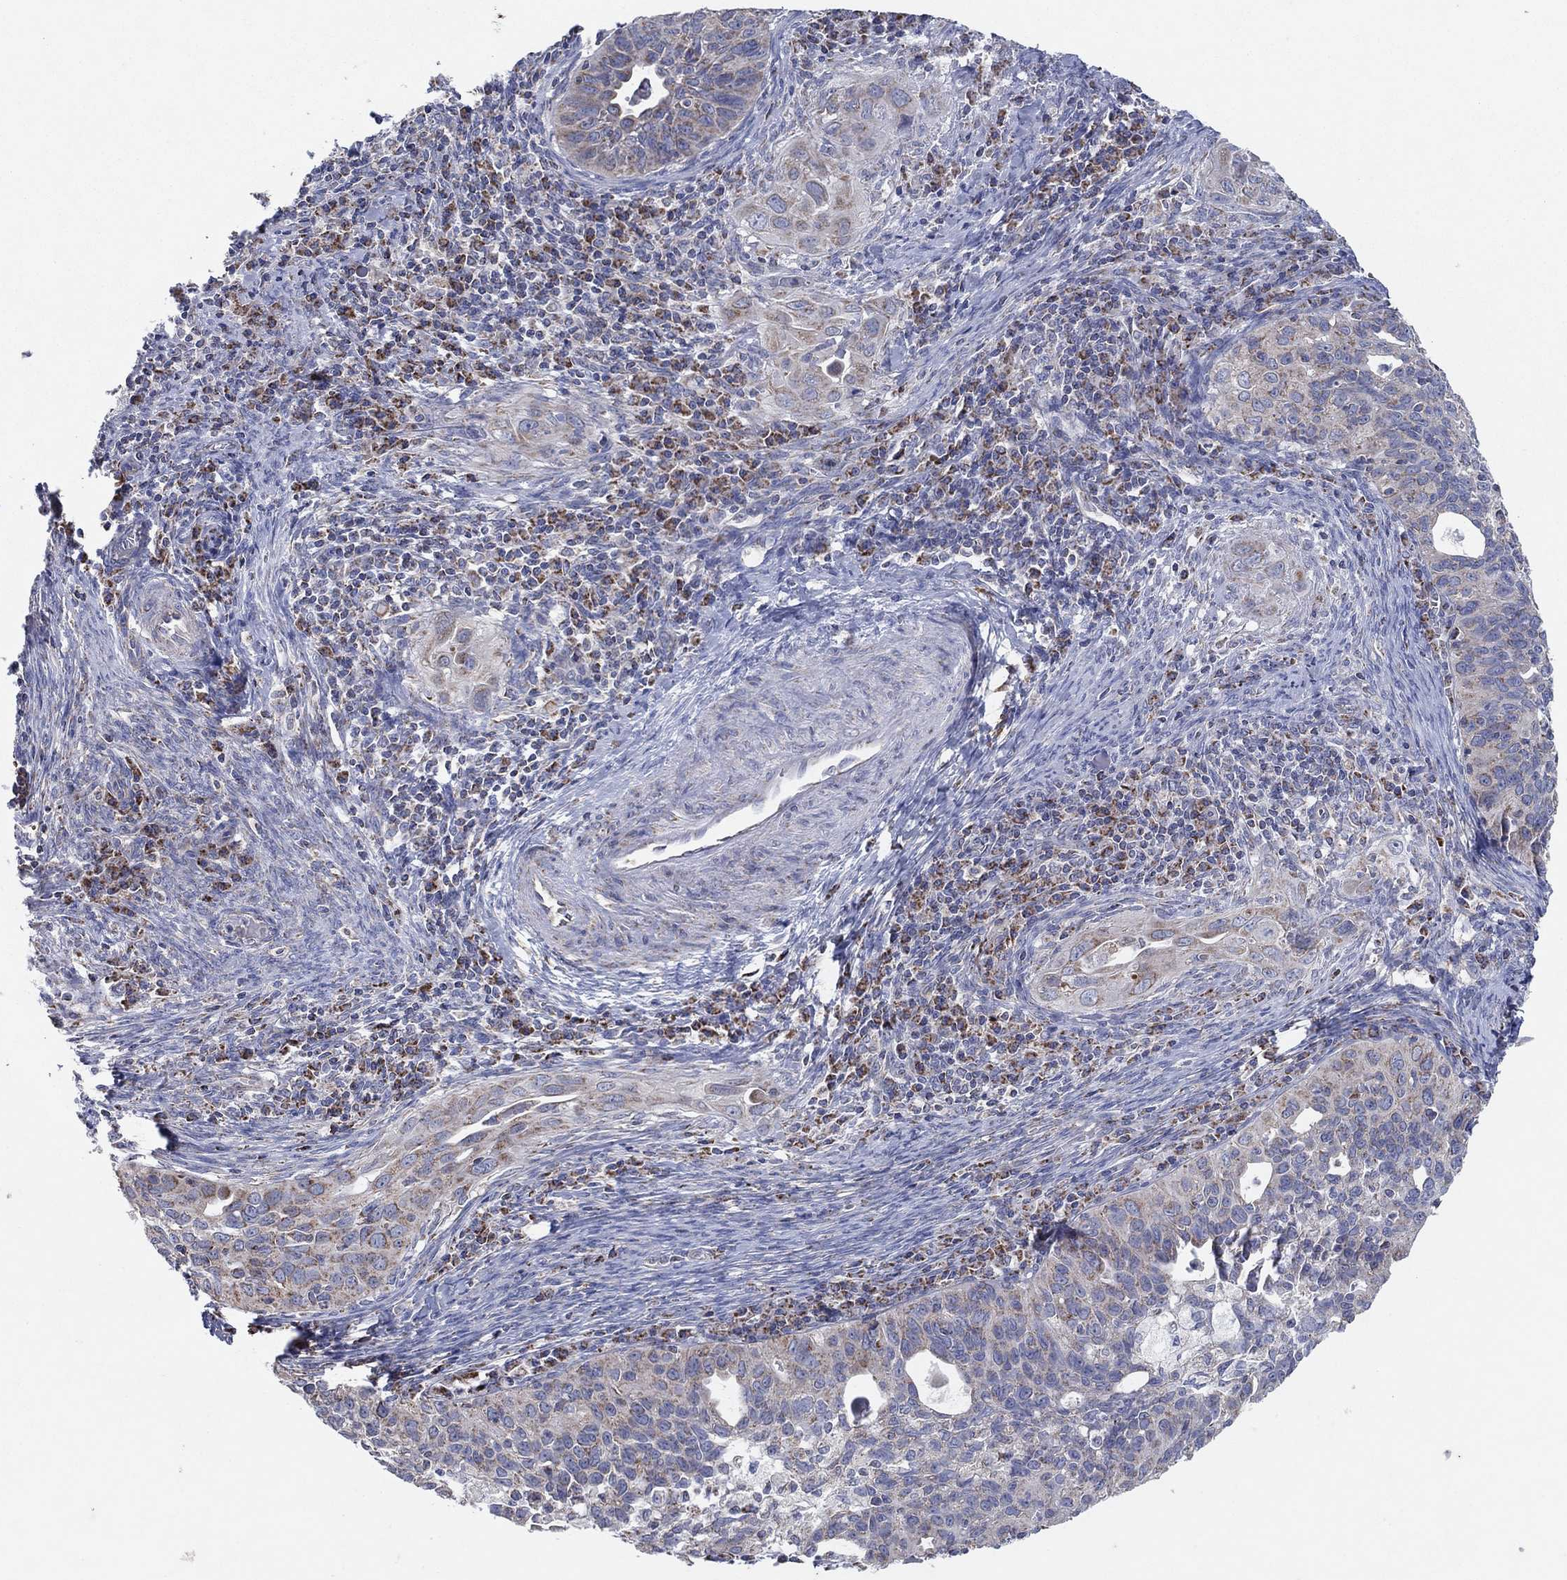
{"staining": {"intensity": "weak", "quantity": "25%-75%", "location": "cytoplasmic/membranous"}, "tissue": "cervical cancer", "cell_type": "Tumor cells", "image_type": "cancer", "snomed": [{"axis": "morphology", "description": "Squamous cell carcinoma, NOS"}, {"axis": "topography", "description": "Cervix"}], "caption": "Immunohistochemical staining of human cervical cancer shows weak cytoplasmic/membranous protein positivity in approximately 25%-75% of tumor cells.", "gene": "C9orf85", "patient": {"sex": "female", "age": 26}}